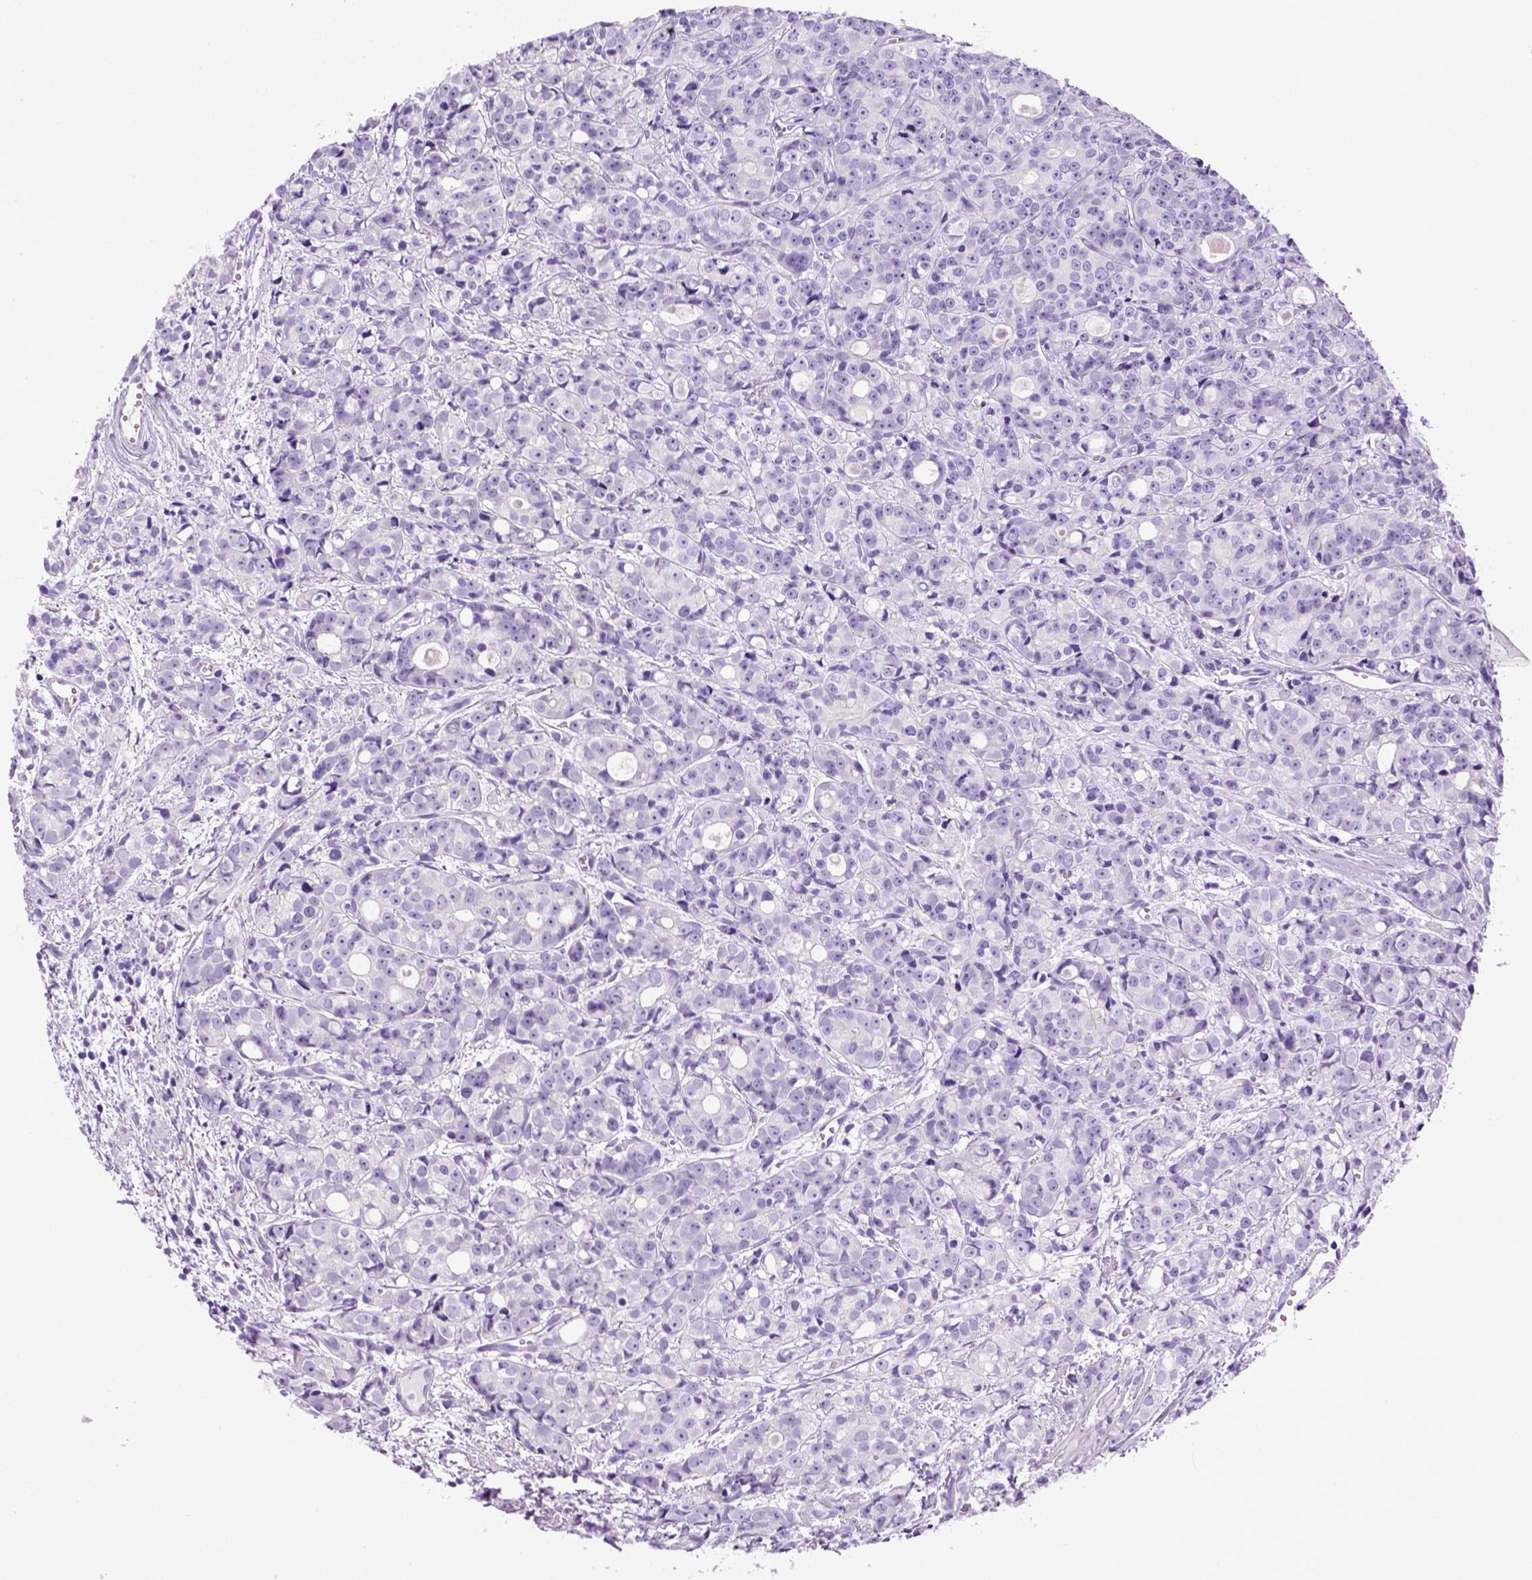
{"staining": {"intensity": "negative", "quantity": "none", "location": "none"}, "tissue": "prostate cancer", "cell_type": "Tumor cells", "image_type": "cancer", "snomed": [{"axis": "morphology", "description": "Adenocarcinoma, Medium grade"}, {"axis": "topography", "description": "Prostate"}], "caption": "Adenocarcinoma (medium-grade) (prostate) was stained to show a protein in brown. There is no significant positivity in tumor cells.", "gene": "SGCG", "patient": {"sex": "male", "age": 74}}